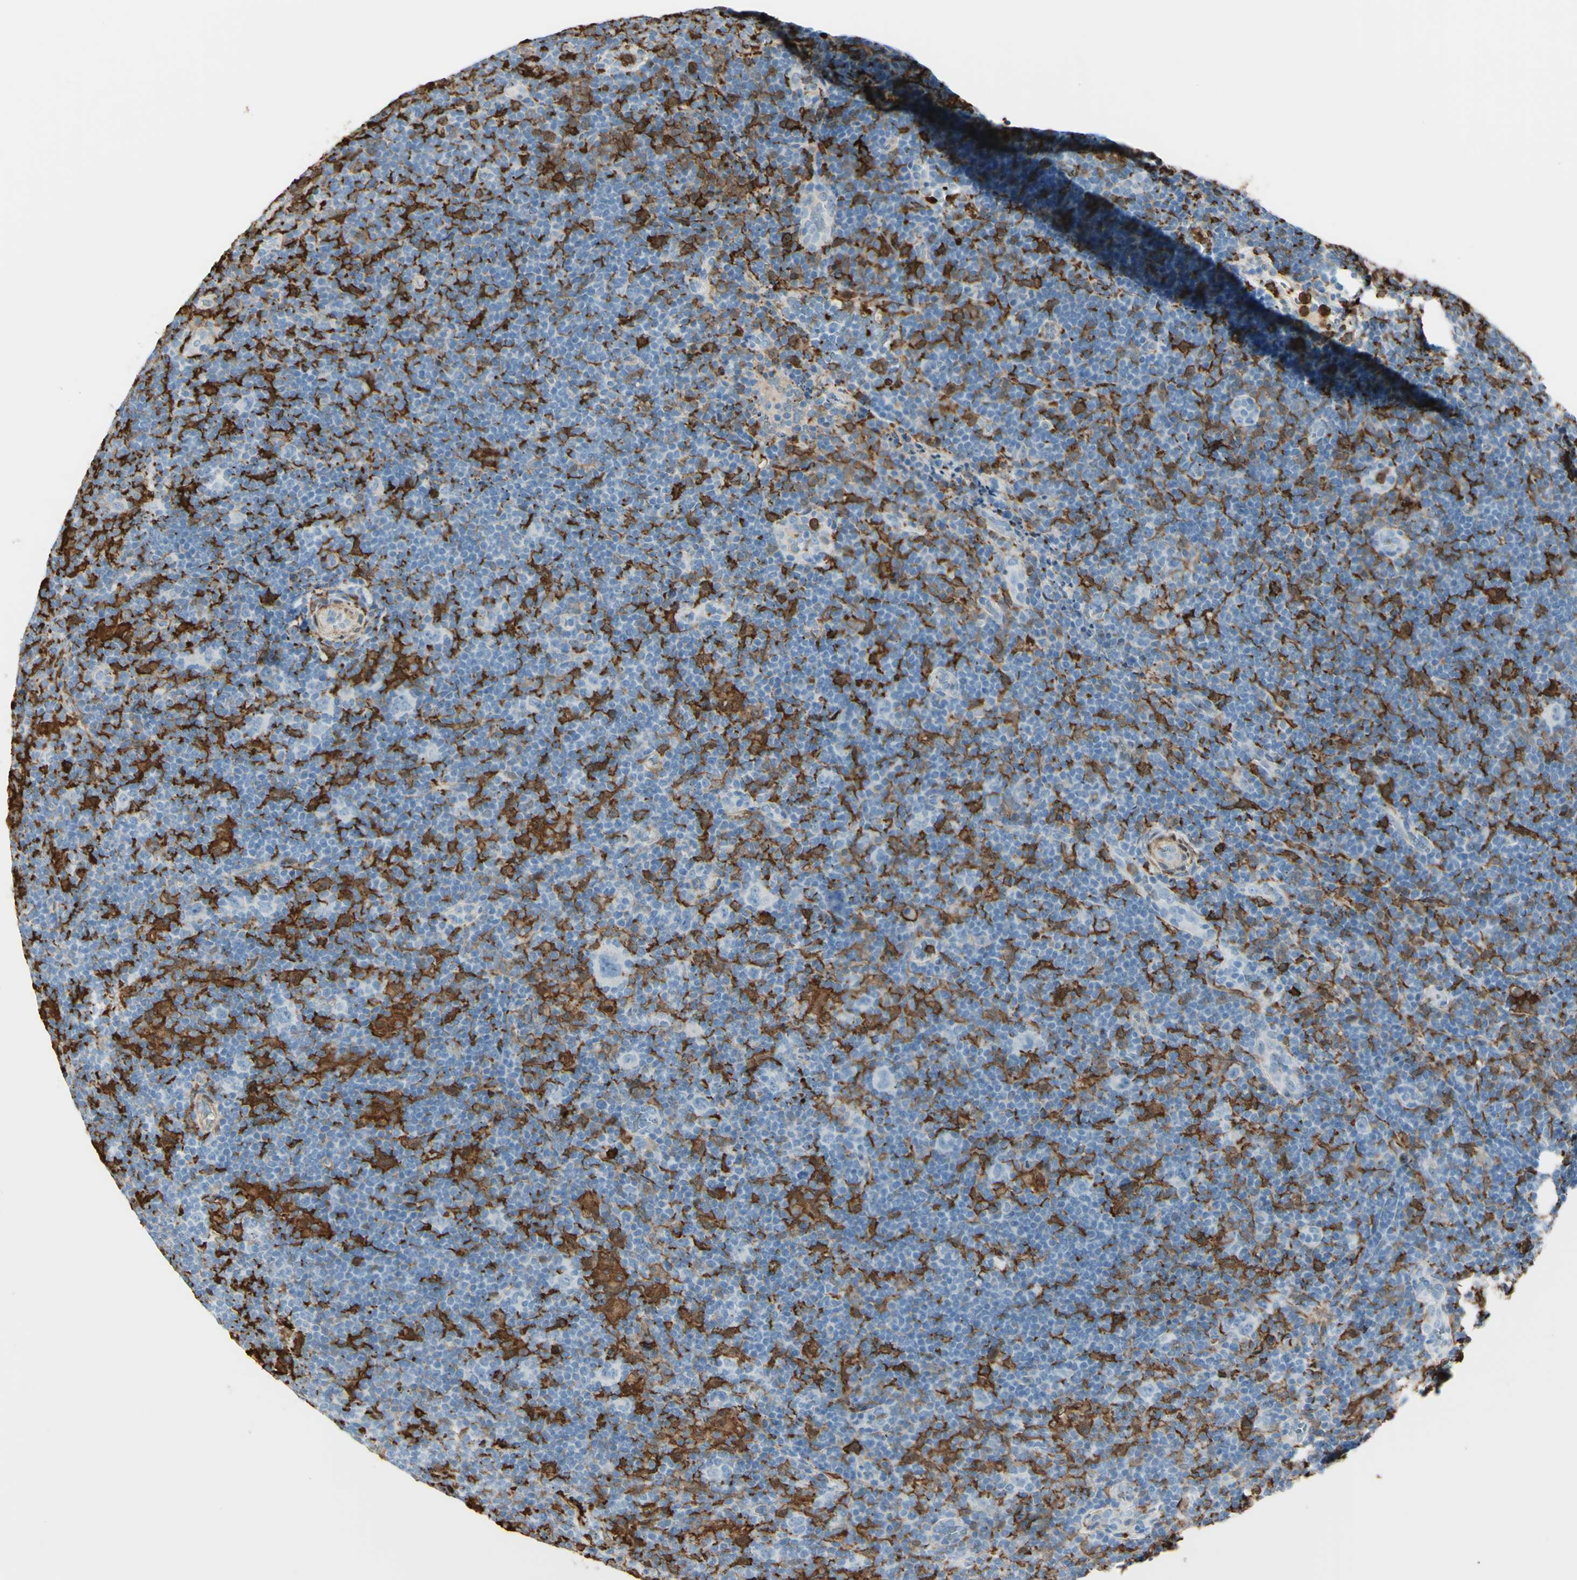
{"staining": {"intensity": "negative", "quantity": "none", "location": "none"}, "tissue": "lymphoma", "cell_type": "Tumor cells", "image_type": "cancer", "snomed": [{"axis": "morphology", "description": "Hodgkin's disease, NOS"}, {"axis": "topography", "description": "Lymph node"}], "caption": "Immunohistochemical staining of lymphoma exhibits no significant expression in tumor cells.", "gene": "GSN", "patient": {"sex": "female", "age": 57}}